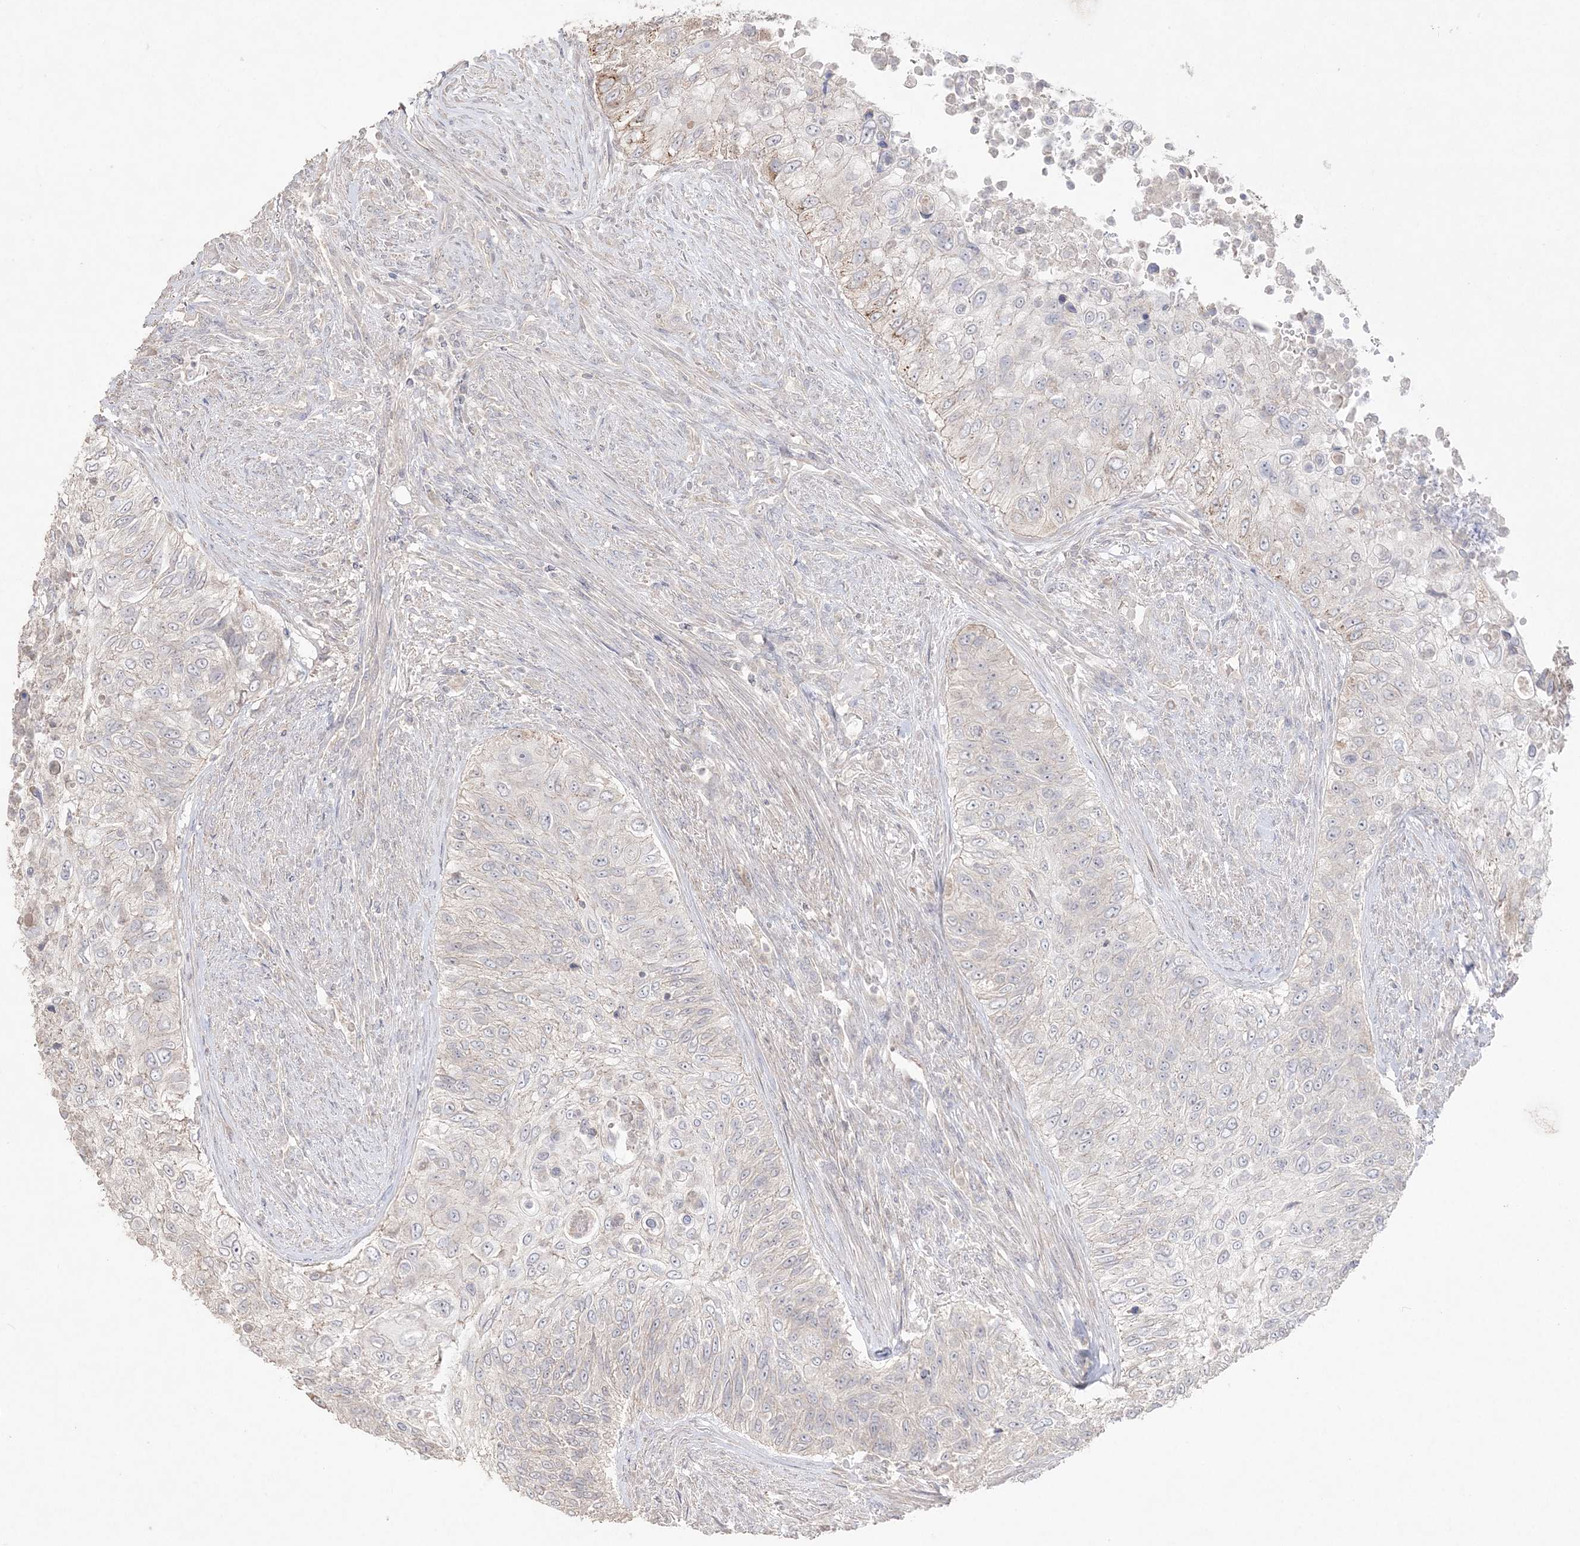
{"staining": {"intensity": "negative", "quantity": "none", "location": "none"}, "tissue": "urothelial cancer", "cell_type": "Tumor cells", "image_type": "cancer", "snomed": [{"axis": "morphology", "description": "Urothelial carcinoma, High grade"}, {"axis": "topography", "description": "Urinary bladder"}], "caption": "IHC of urothelial carcinoma (high-grade) shows no expression in tumor cells. The staining was performed using DAB to visualize the protein expression in brown, while the nuclei were stained in blue with hematoxylin (Magnification: 20x).", "gene": "SH3BP4", "patient": {"sex": "female", "age": 60}}